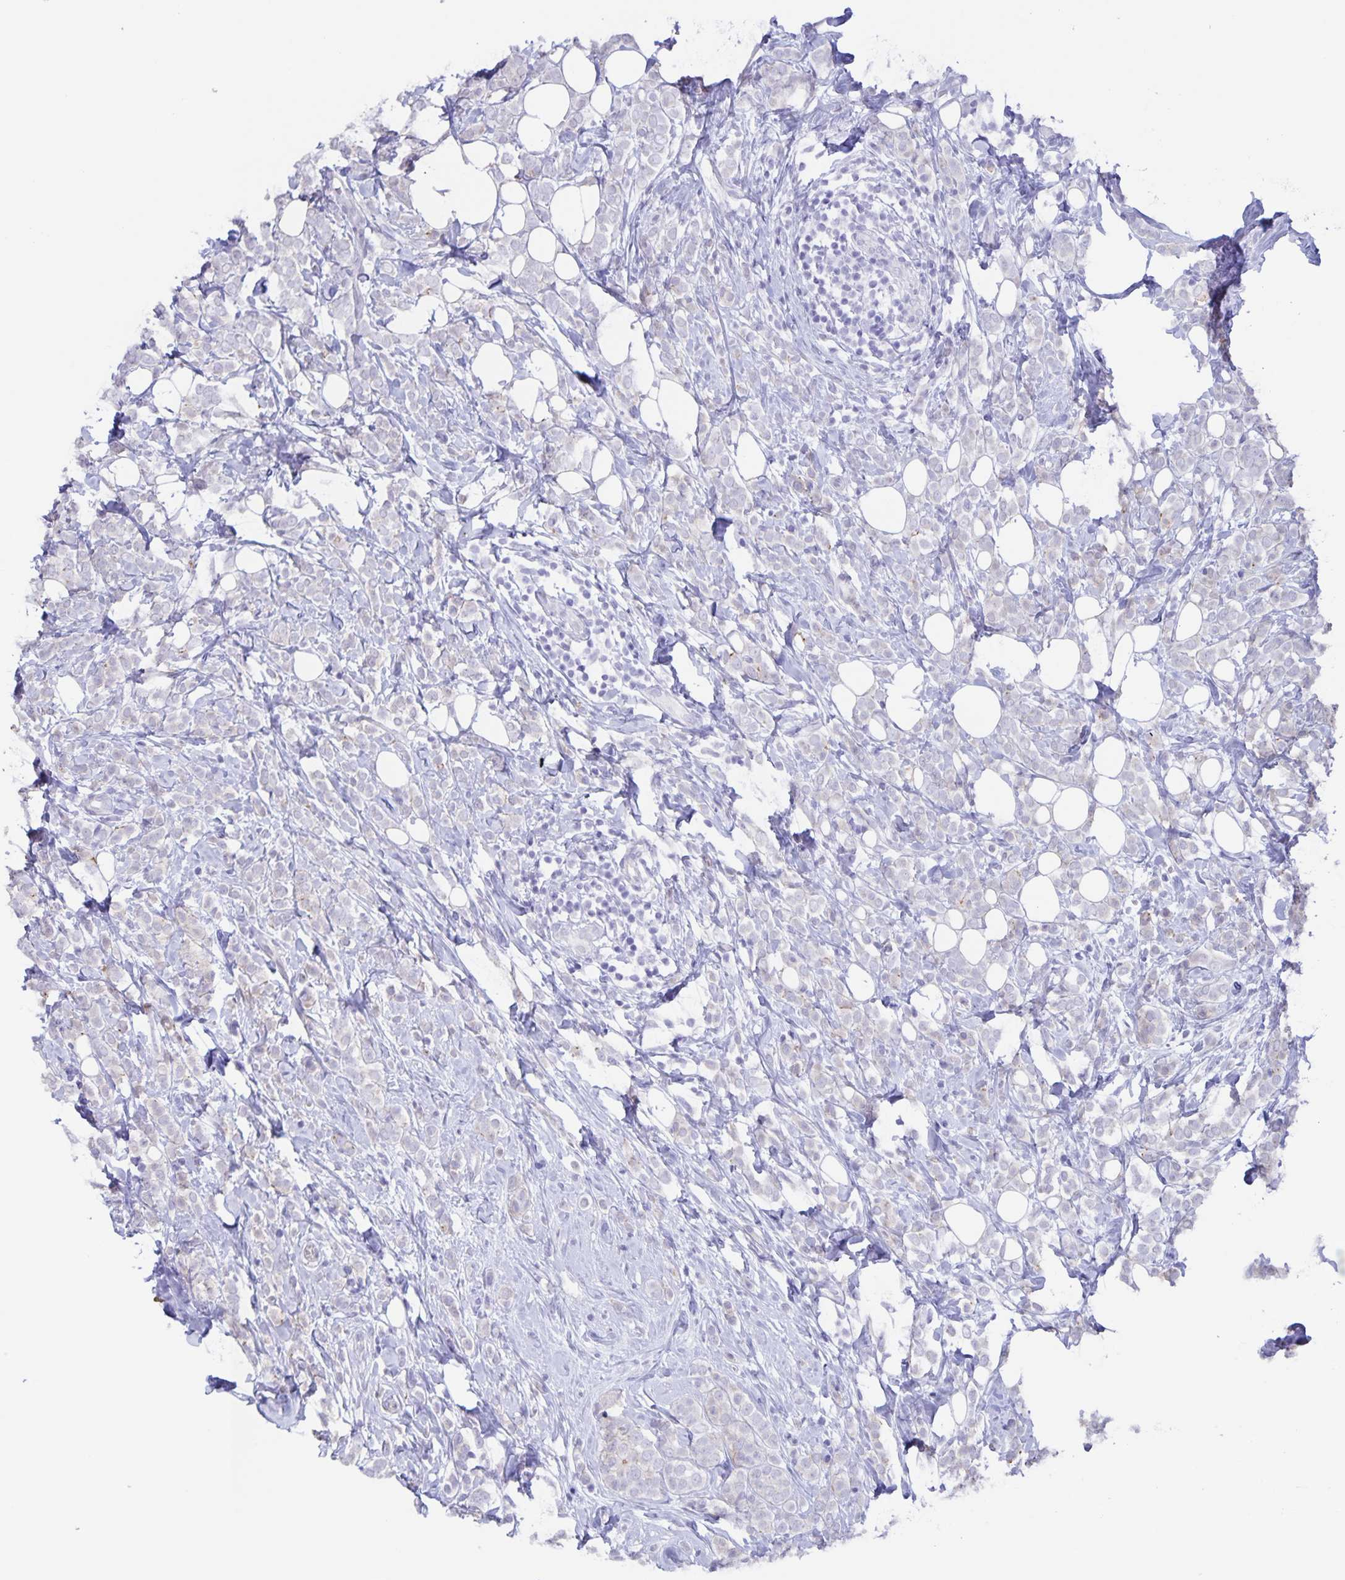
{"staining": {"intensity": "negative", "quantity": "none", "location": "none"}, "tissue": "breast cancer", "cell_type": "Tumor cells", "image_type": "cancer", "snomed": [{"axis": "morphology", "description": "Lobular carcinoma"}, {"axis": "topography", "description": "Breast"}], "caption": "A photomicrograph of breast cancer stained for a protein reveals no brown staining in tumor cells.", "gene": "AQP4", "patient": {"sex": "female", "age": 49}}